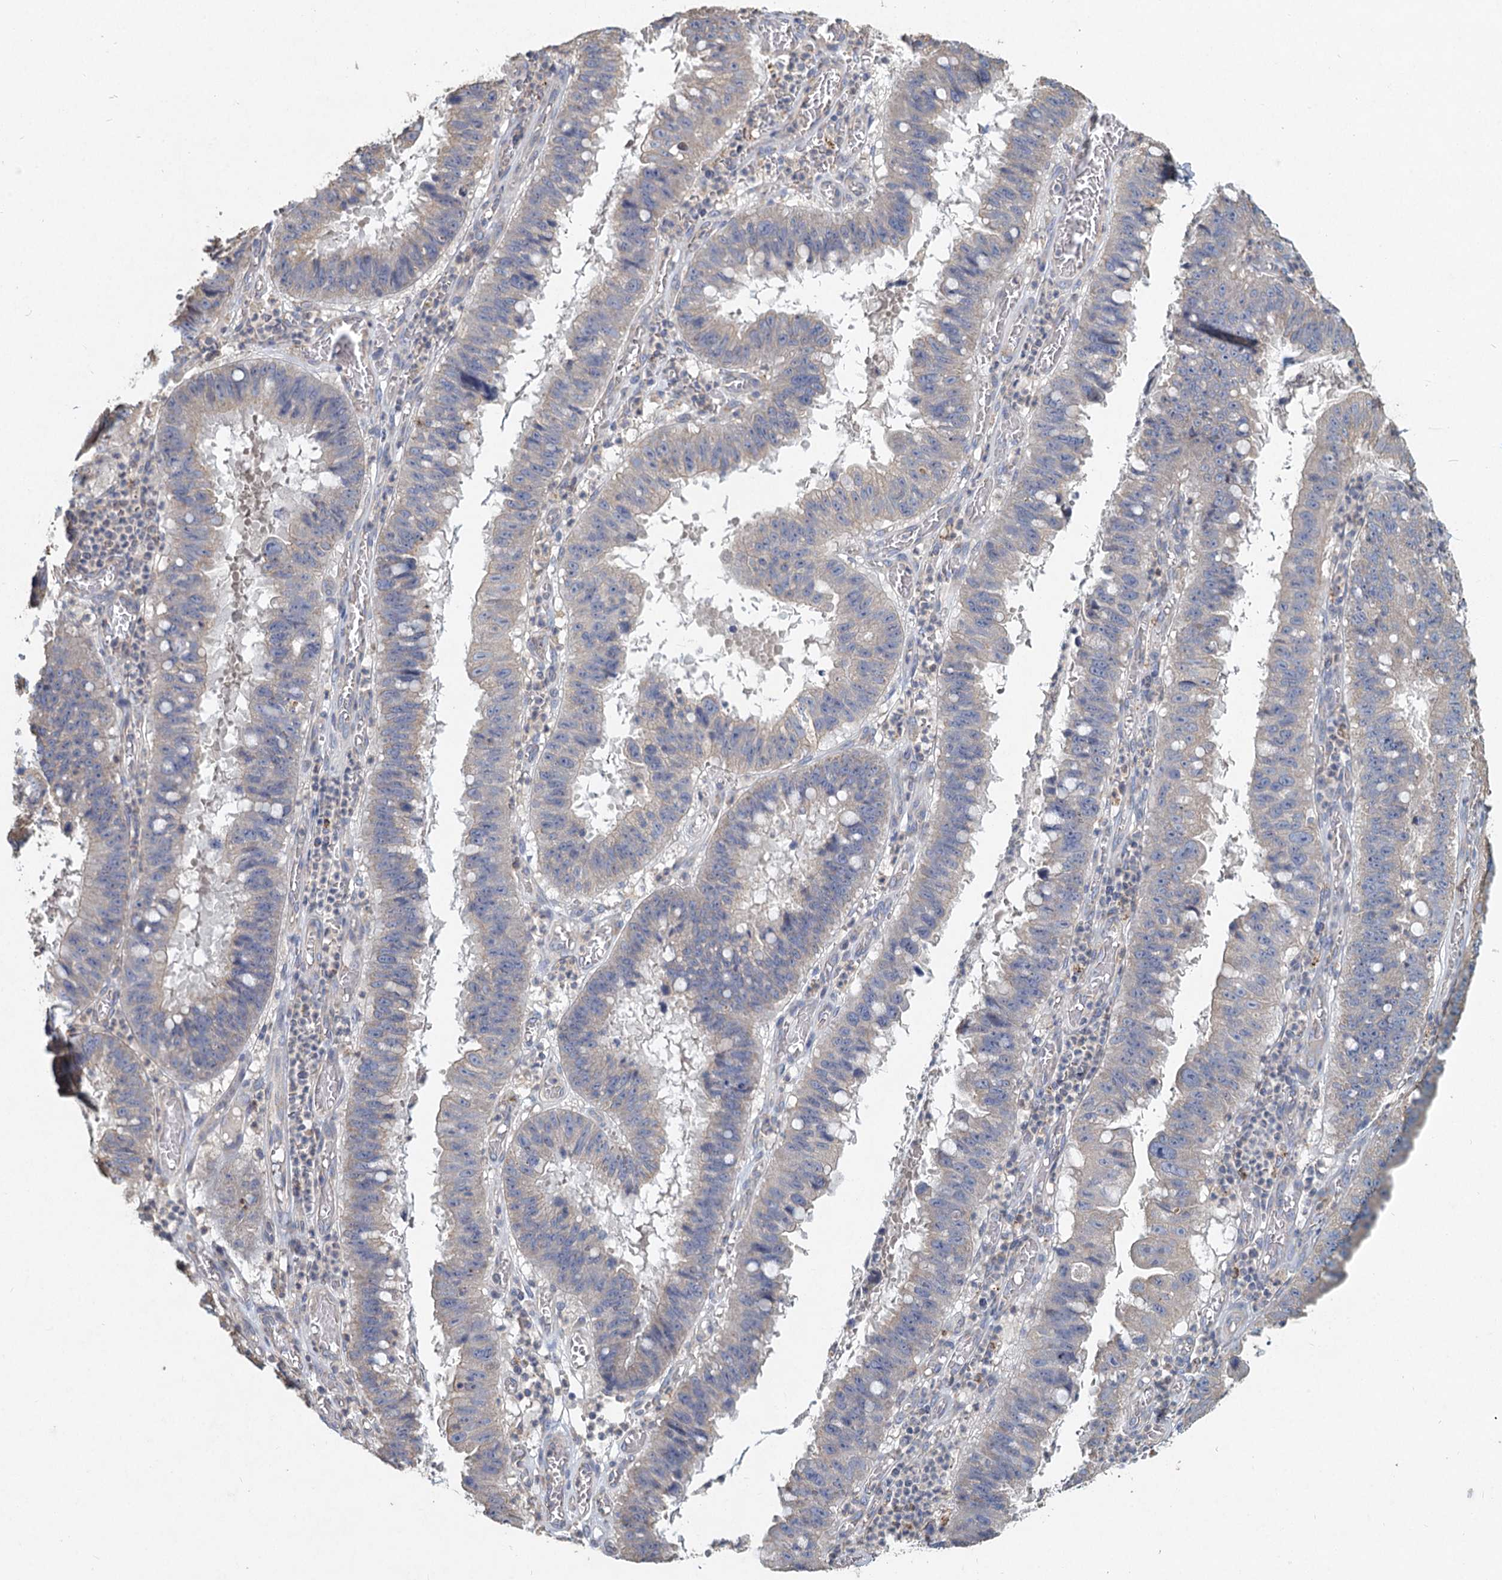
{"staining": {"intensity": "negative", "quantity": "none", "location": "none"}, "tissue": "stomach cancer", "cell_type": "Tumor cells", "image_type": "cancer", "snomed": [{"axis": "morphology", "description": "Adenocarcinoma, NOS"}, {"axis": "topography", "description": "Stomach"}], "caption": "Stomach cancer was stained to show a protein in brown. There is no significant positivity in tumor cells. (Immunohistochemistry (ihc), brightfield microscopy, high magnification).", "gene": "HES2", "patient": {"sex": "male", "age": 59}}